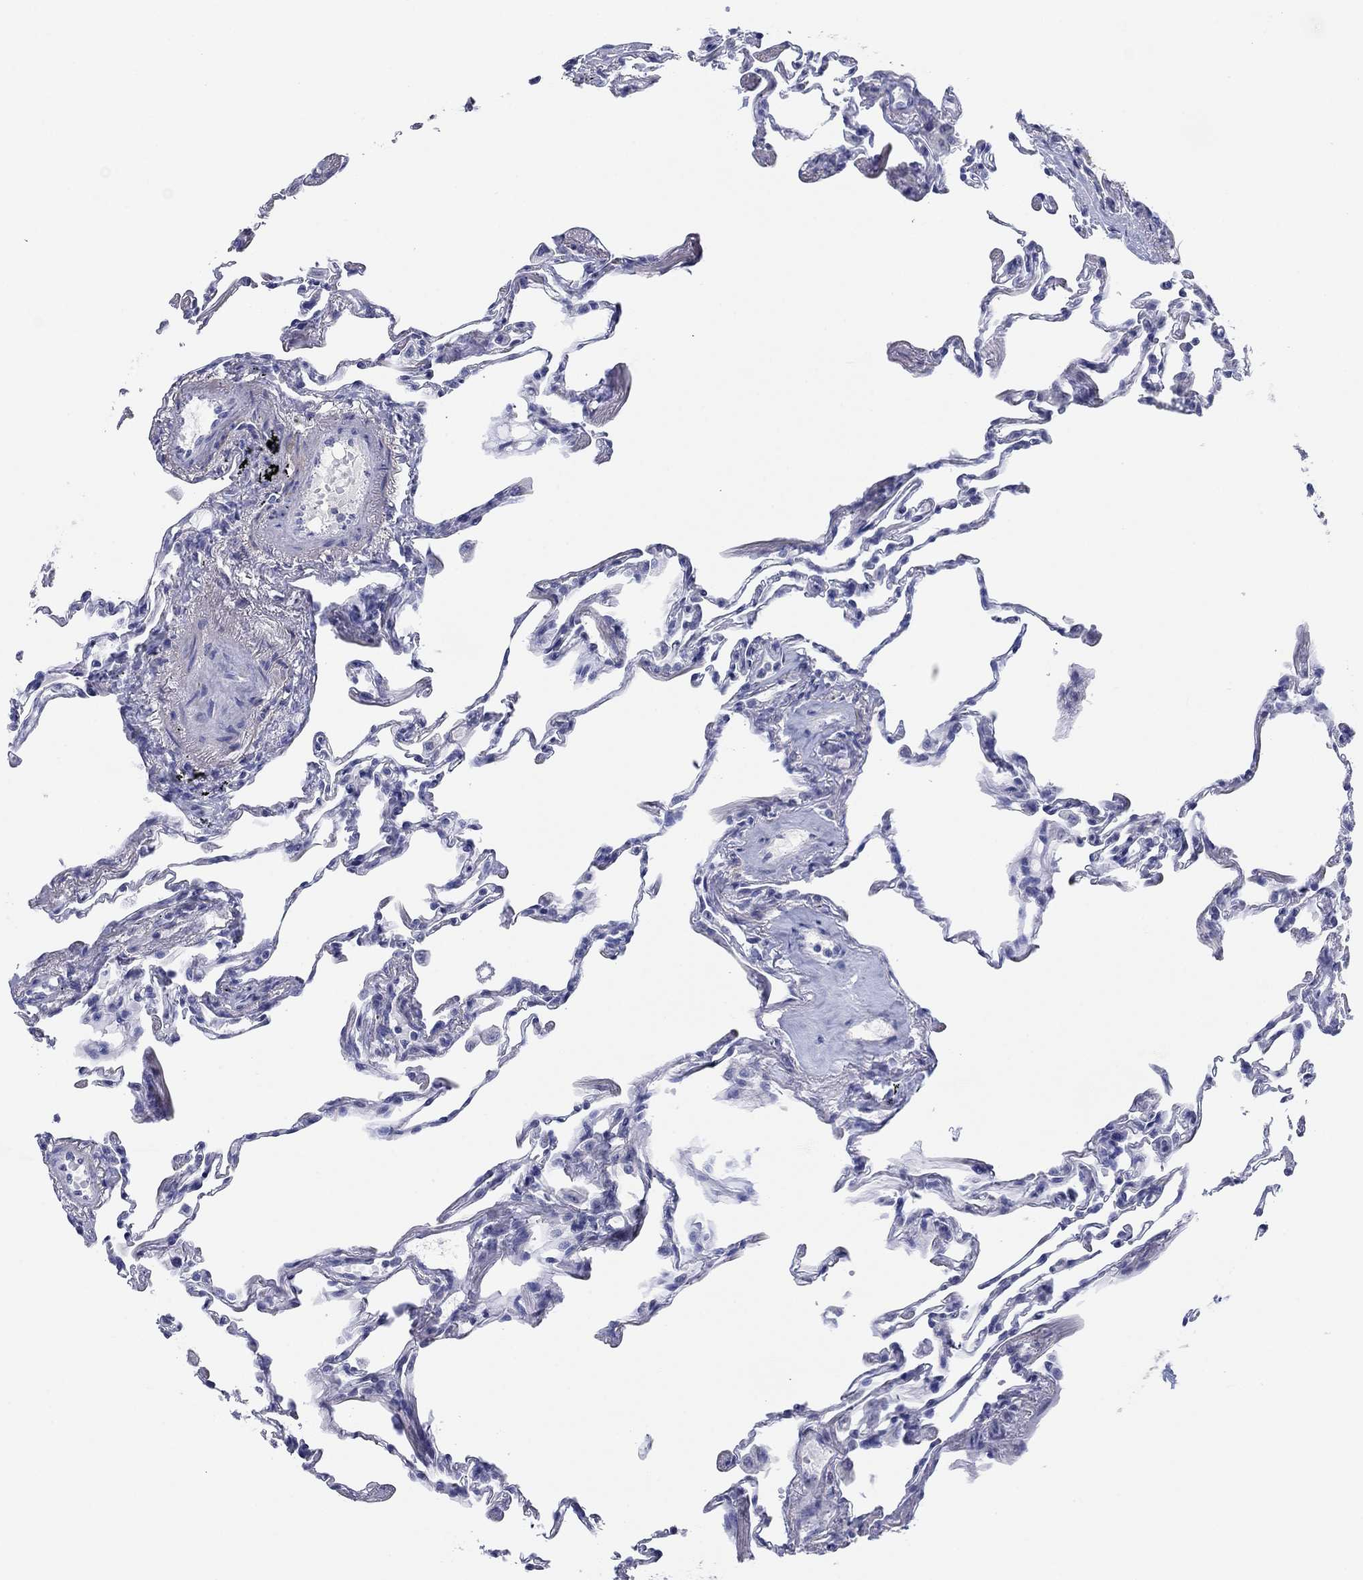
{"staining": {"intensity": "negative", "quantity": "none", "location": "none"}, "tissue": "lung", "cell_type": "Alveolar cells", "image_type": "normal", "snomed": [{"axis": "morphology", "description": "Normal tissue, NOS"}, {"axis": "topography", "description": "Lung"}], "caption": "Human lung stained for a protein using IHC reveals no positivity in alveolar cells.", "gene": "PDYN", "patient": {"sex": "female", "age": 57}}